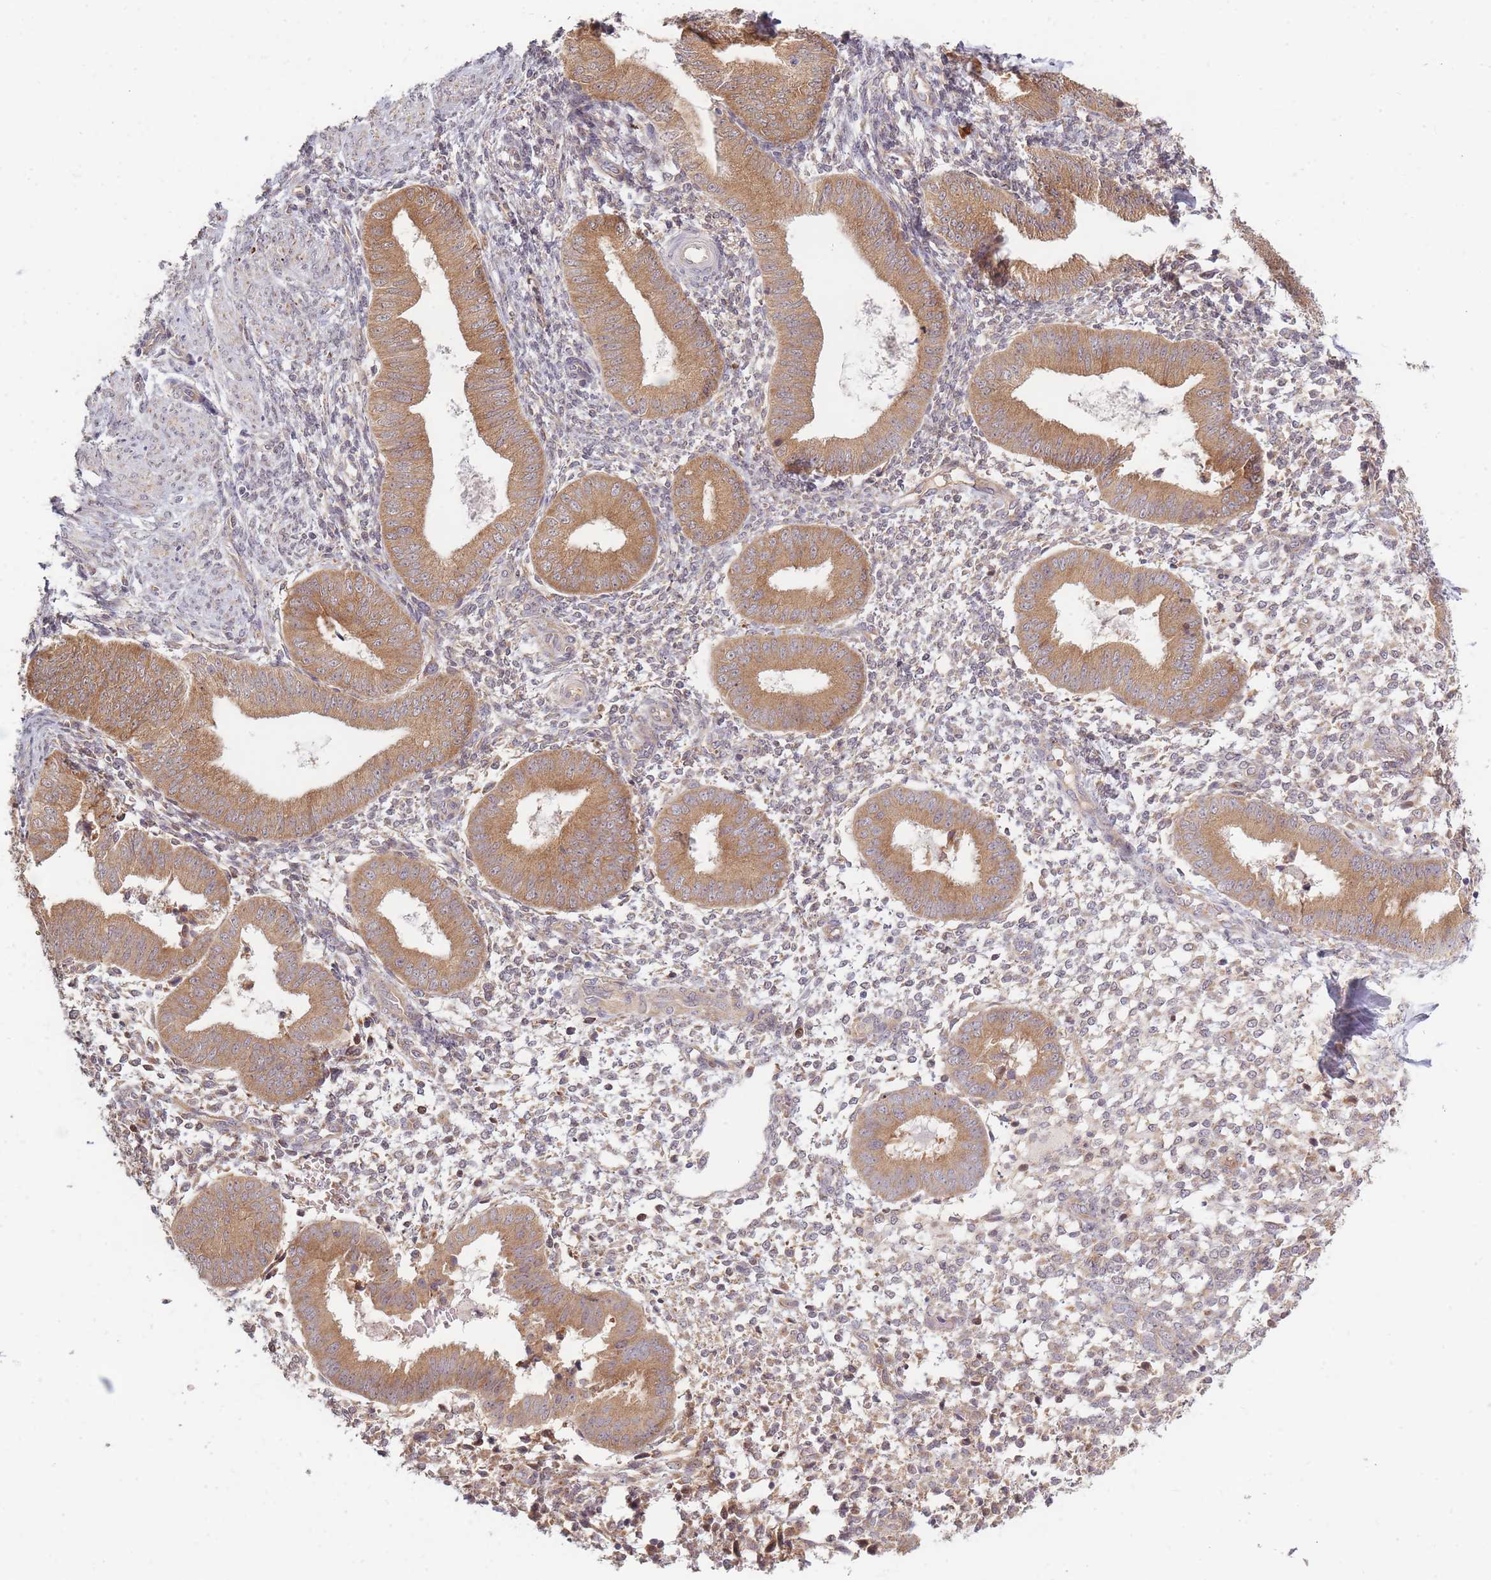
{"staining": {"intensity": "negative", "quantity": "none", "location": "none"}, "tissue": "endometrium", "cell_type": "Cells in endometrial stroma", "image_type": "normal", "snomed": [{"axis": "morphology", "description": "Normal tissue, NOS"}, {"axis": "topography", "description": "Endometrium"}], "caption": "Photomicrograph shows no significant protein staining in cells in endometrial stroma of unremarkable endometrium.", "gene": "SMIM14", "patient": {"sex": "female", "age": 49}}